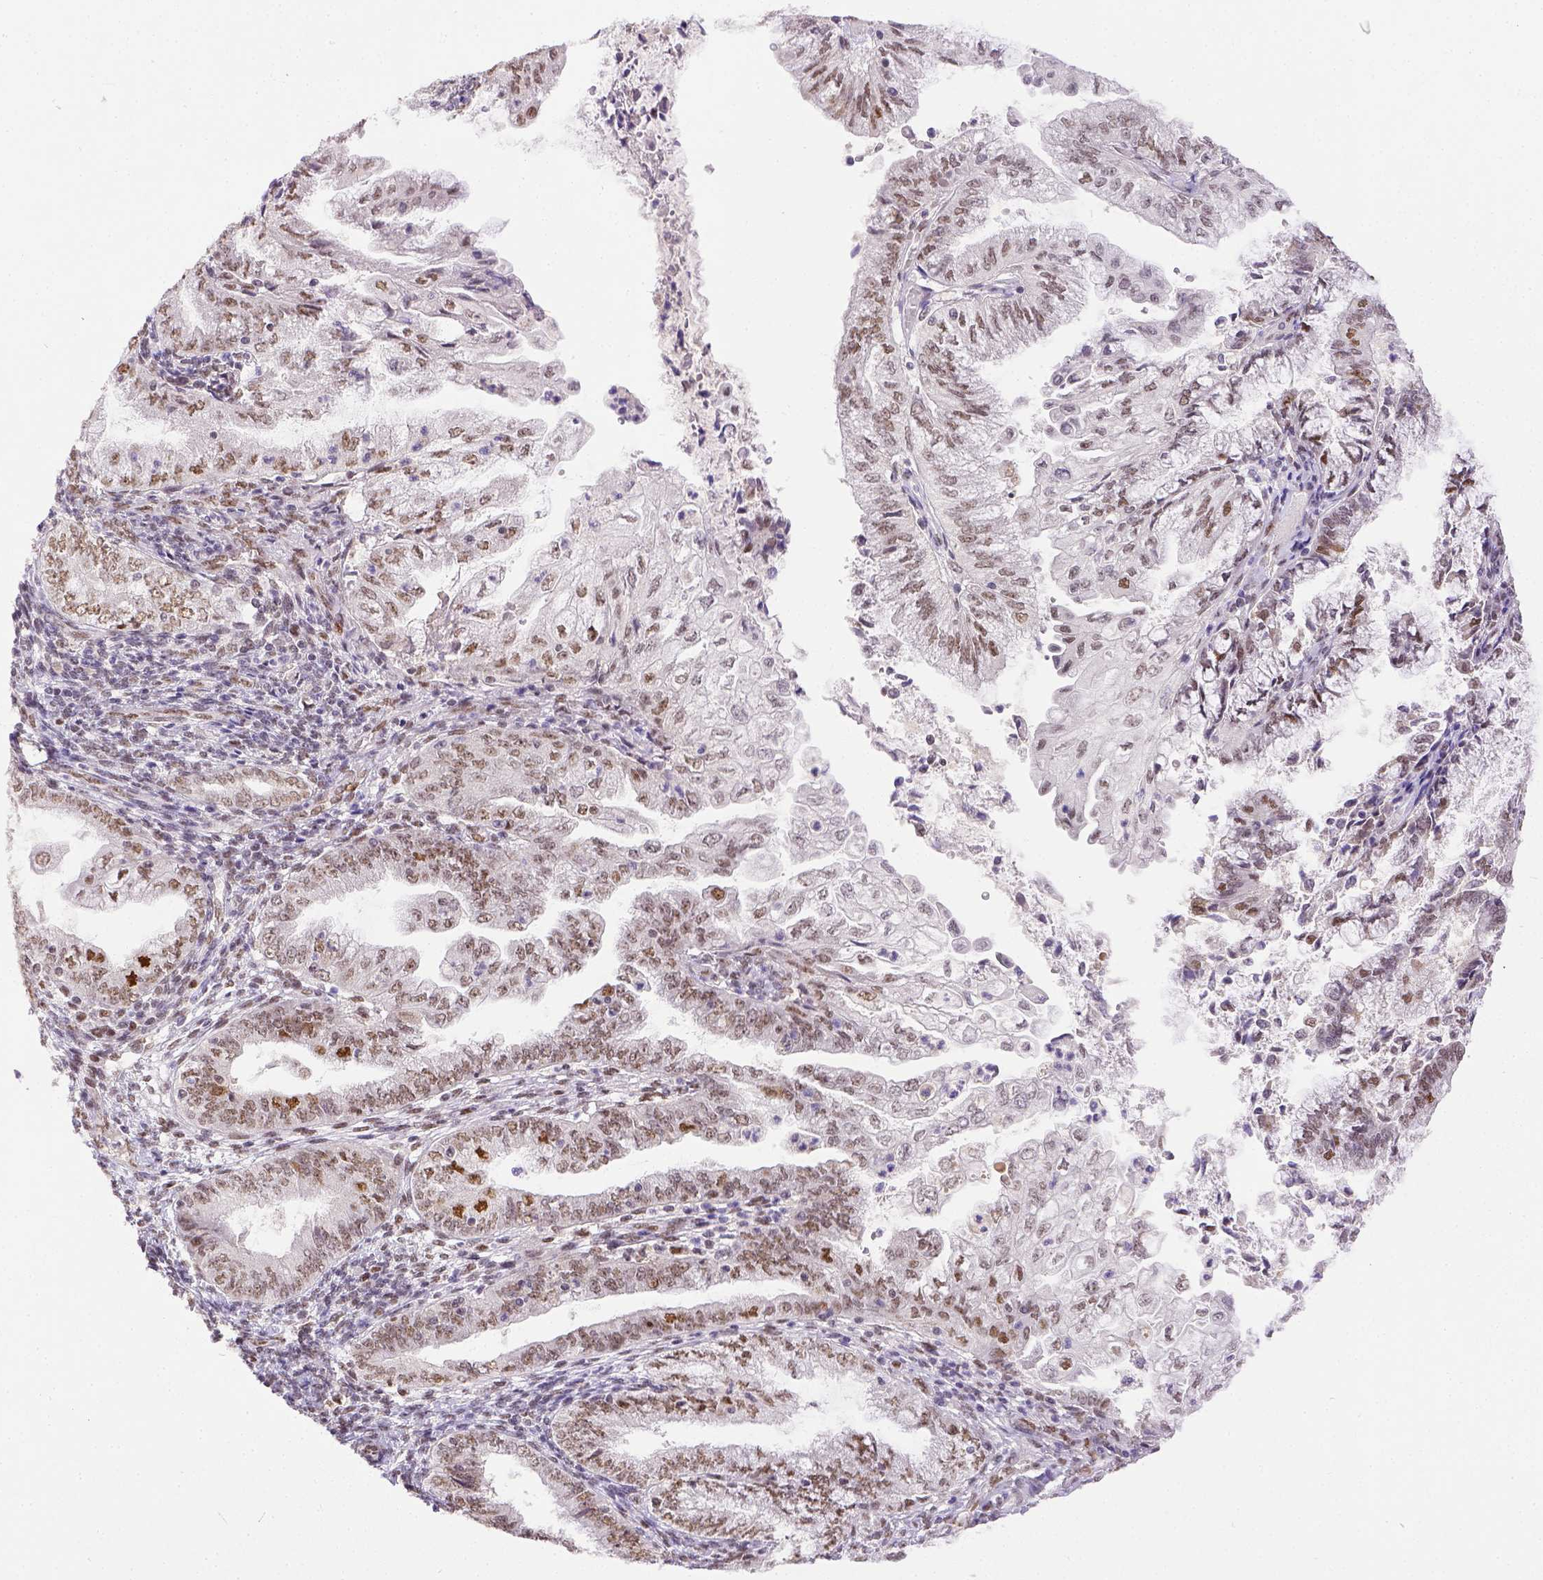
{"staining": {"intensity": "weak", "quantity": ">75%", "location": "nuclear"}, "tissue": "endometrial cancer", "cell_type": "Tumor cells", "image_type": "cancer", "snomed": [{"axis": "morphology", "description": "Adenocarcinoma, NOS"}, {"axis": "topography", "description": "Endometrium"}], "caption": "IHC of human endometrial cancer (adenocarcinoma) shows low levels of weak nuclear staining in about >75% of tumor cells.", "gene": "ERCC1", "patient": {"sex": "female", "age": 55}}